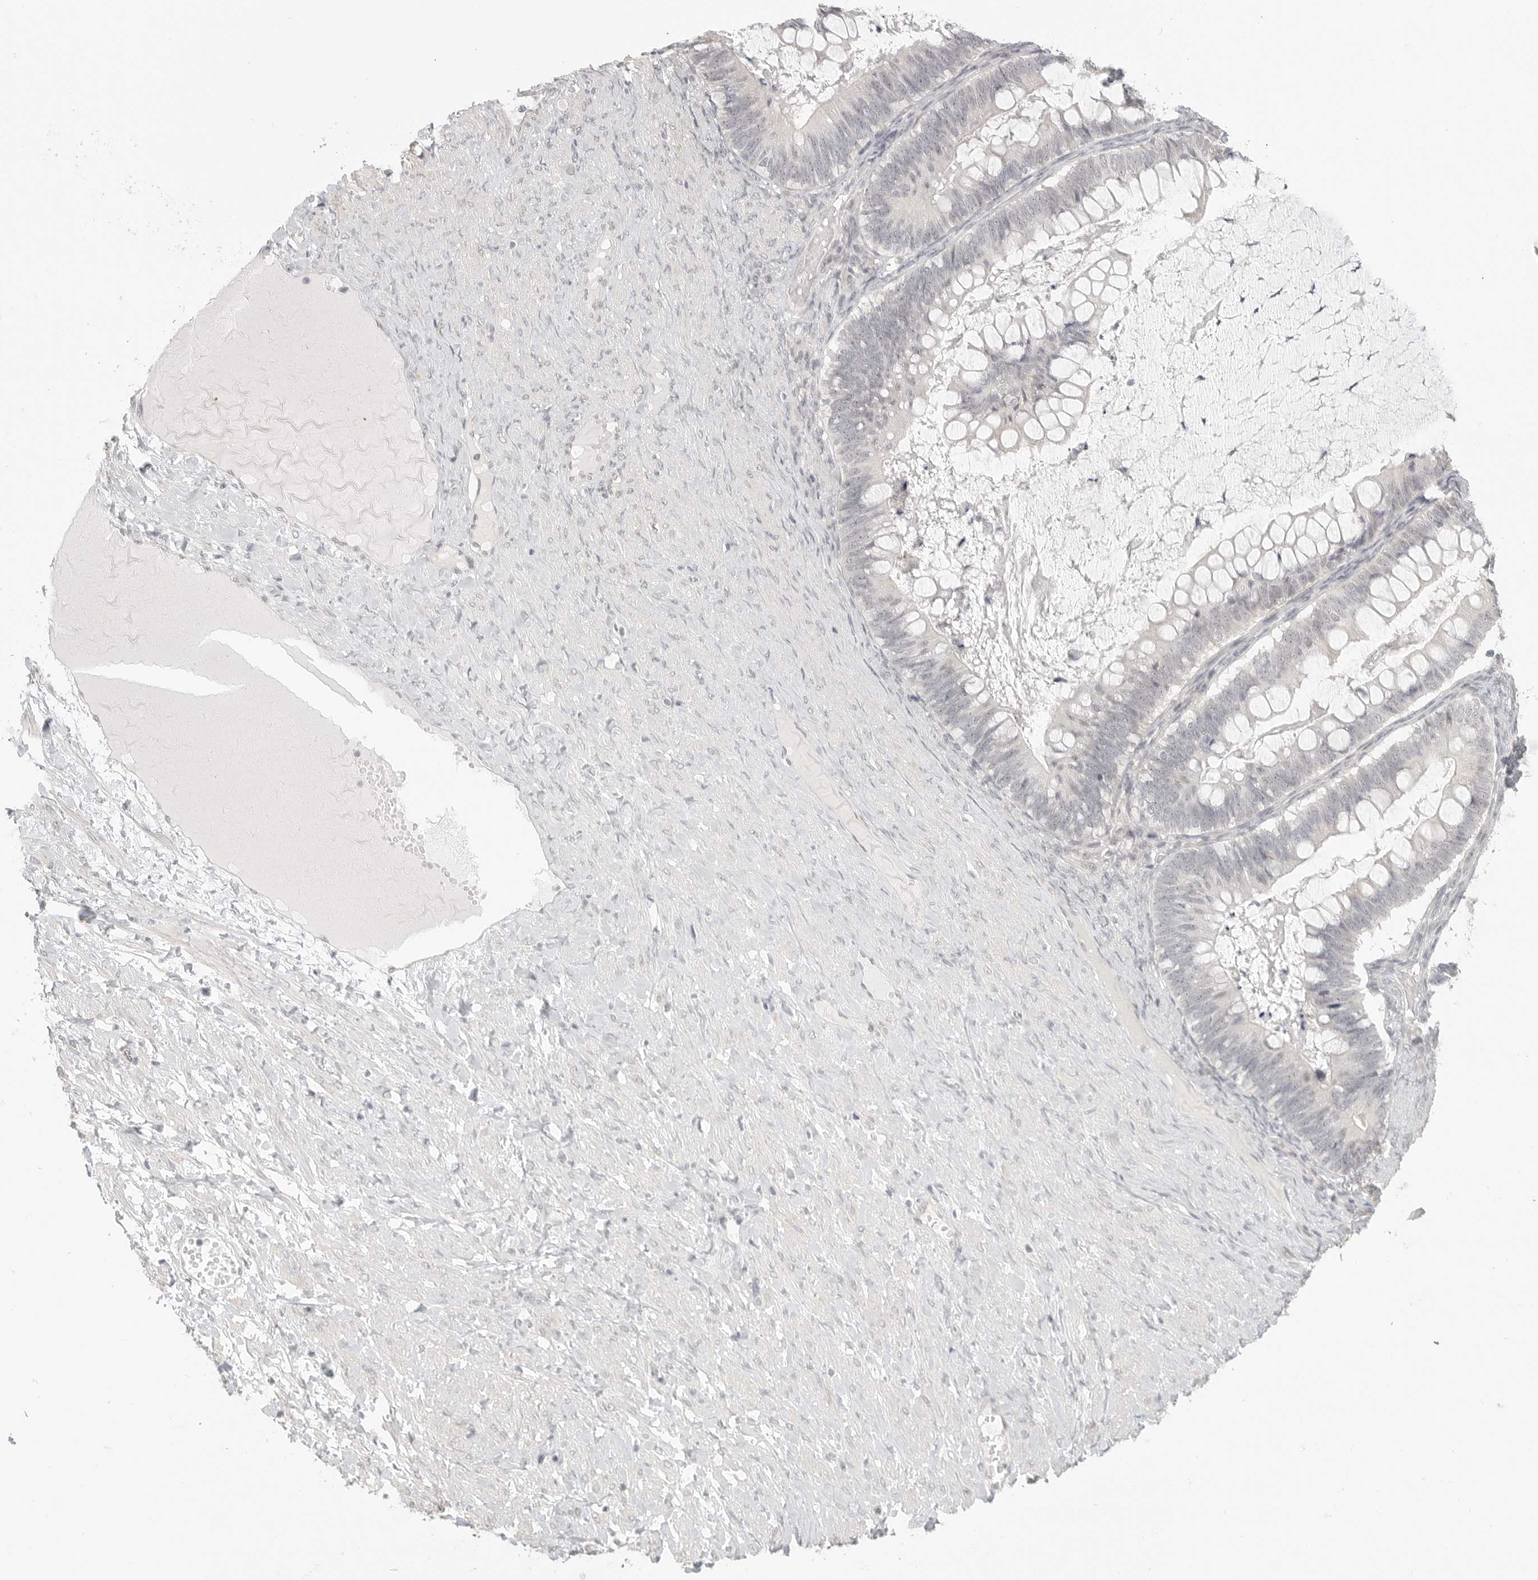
{"staining": {"intensity": "negative", "quantity": "none", "location": "none"}, "tissue": "ovarian cancer", "cell_type": "Tumor cells", "image_type": "cancer", "snomed": [{"axis": "morphology", "description": "Cystadenocarcinoma, mucinous, NOS"}, {"axis": "topography", "description": "Ovary"}], "caption": "IHC of human ovarian cancer (mucinous cystadenocarcinoma) shows no staining in tumor cells.", "gene": "KLK11", "patient": {"sex": "female", "age": 61}}